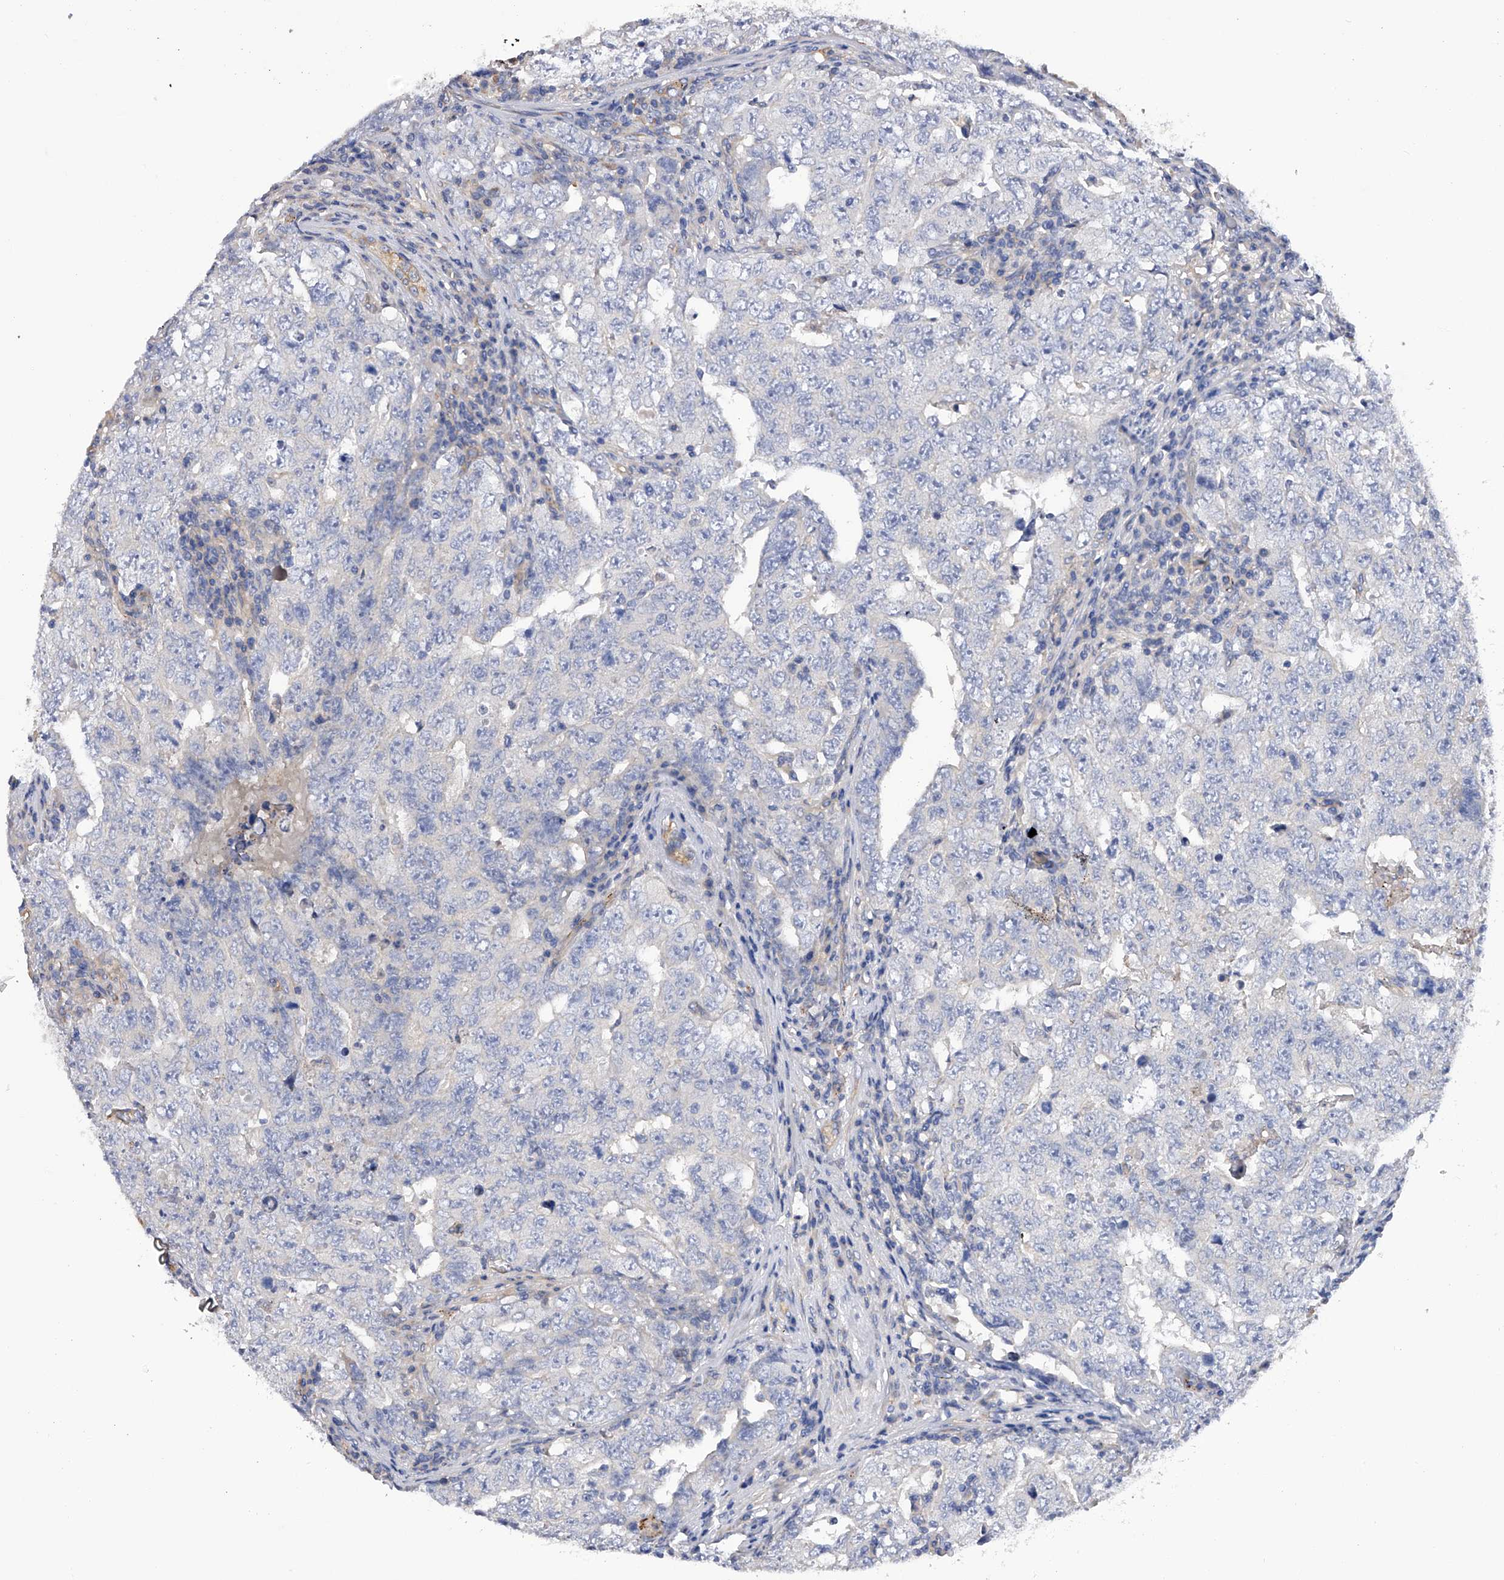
{"staining": {"intensity": "negative", "quantity": "none", "location": "none"}, "tissue": "testis cancer", "cell_type": "Tumor cells", "image_type": "cancer", "snomed": [{"axis": "morphology", "description": "Carcinoma, Embryonal, NOS"}, {"axis": "topography", "description": "Testis"}], "caption": "DAB immunohistochemical staining of testis cancer (embryonal carcinoma) demonstrates no significant staining in tumor cells.", "gene": "RWDD2A", "patient": {"sex": "male", "age": 26}}